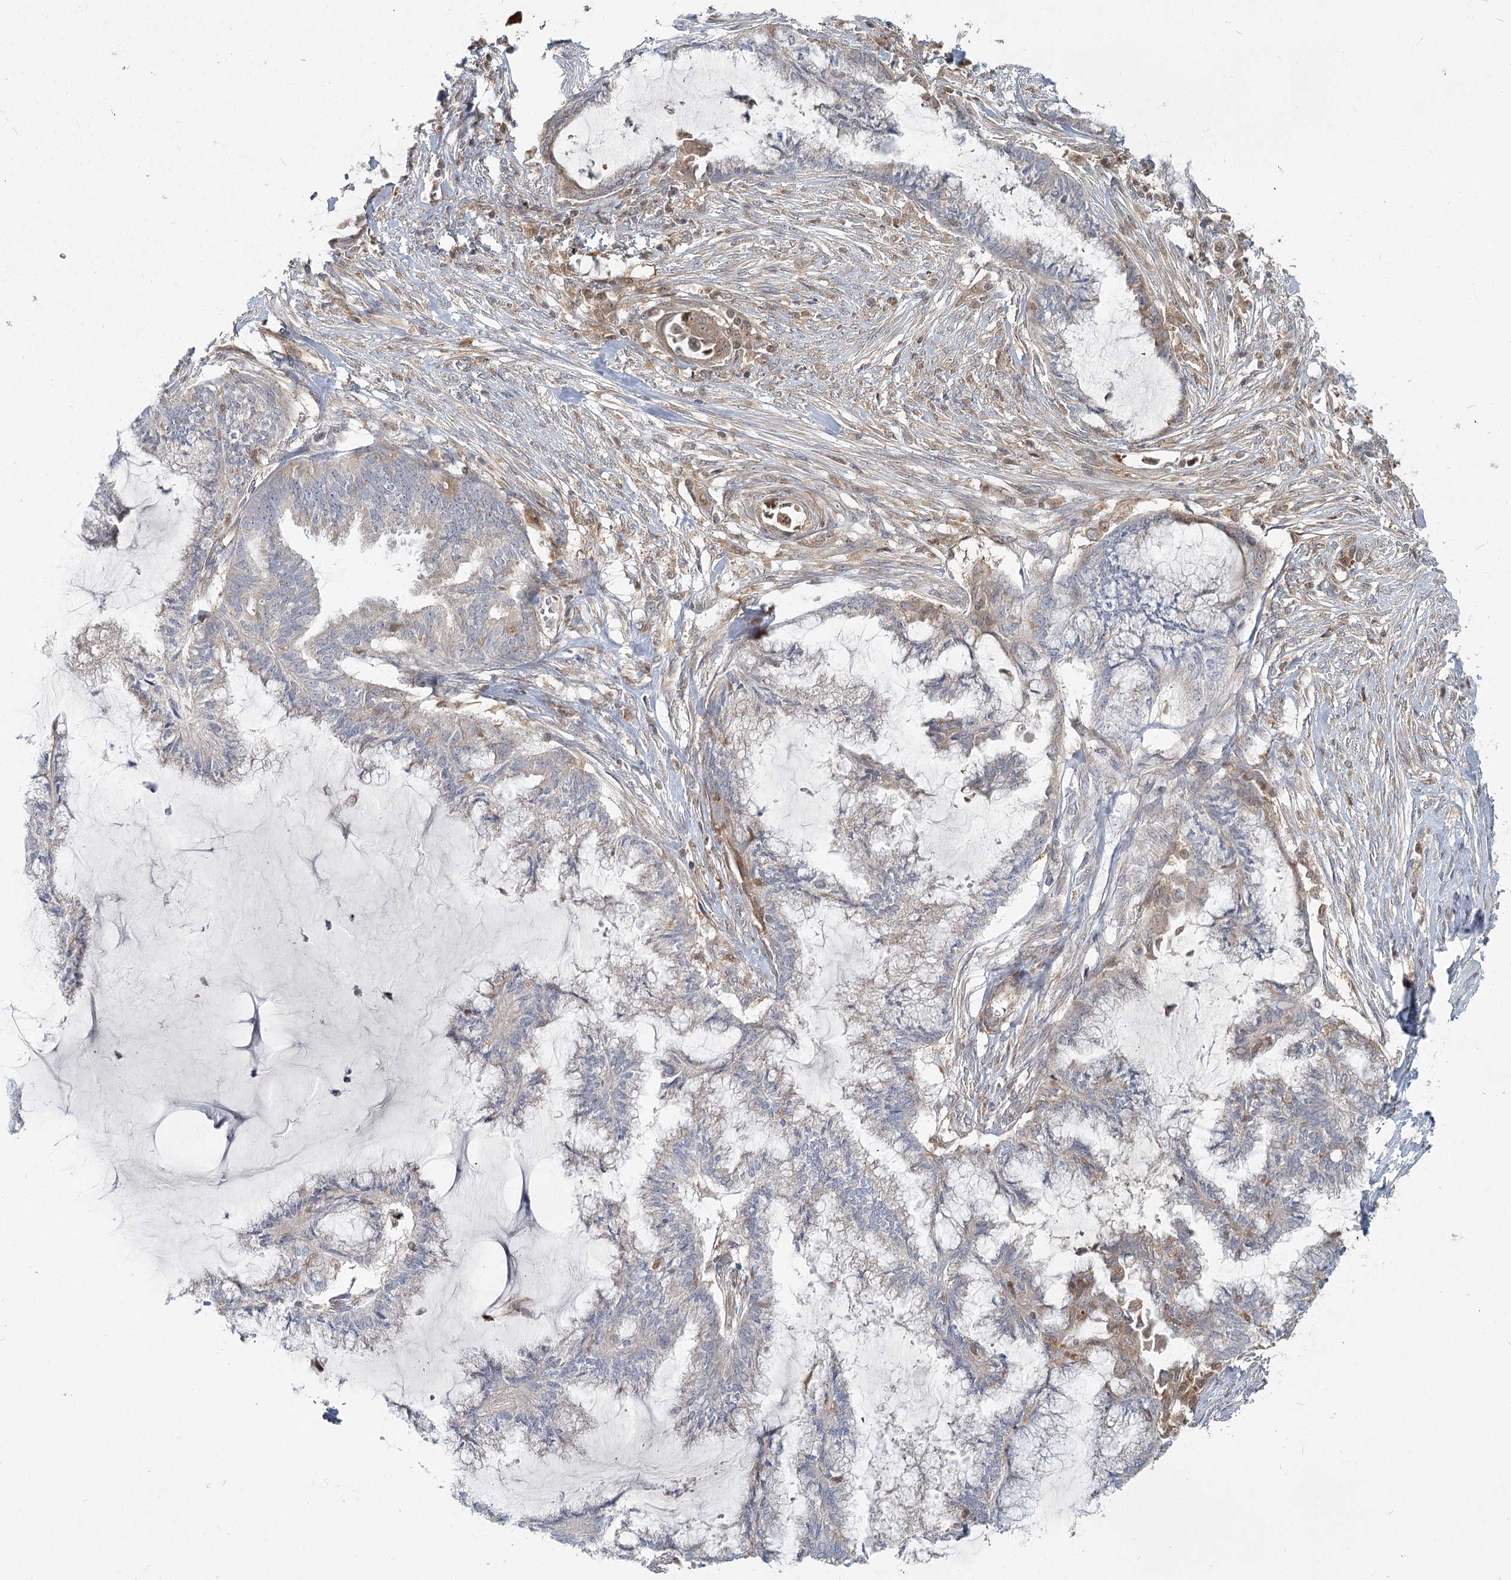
{"staining": {"intensity": "negative", "quantity": "none", "location": "none"}, "tissue": "endometrial cancer", "cell_type": "Tumor cells", "image_type": "cancer", "snomed": [{"axis": "morphology", "description": "Adenocarcinoma, NOS"}, {"axis": "topography", "description": "Endometrium"}], "caption": "This is an immunohistochemistry (IHC) photomicrograph of human endometrial cancer. There is no positivity in tumor cells.", "gene": "THNSL1", "patient": {"sex": "female", "age": 86}}